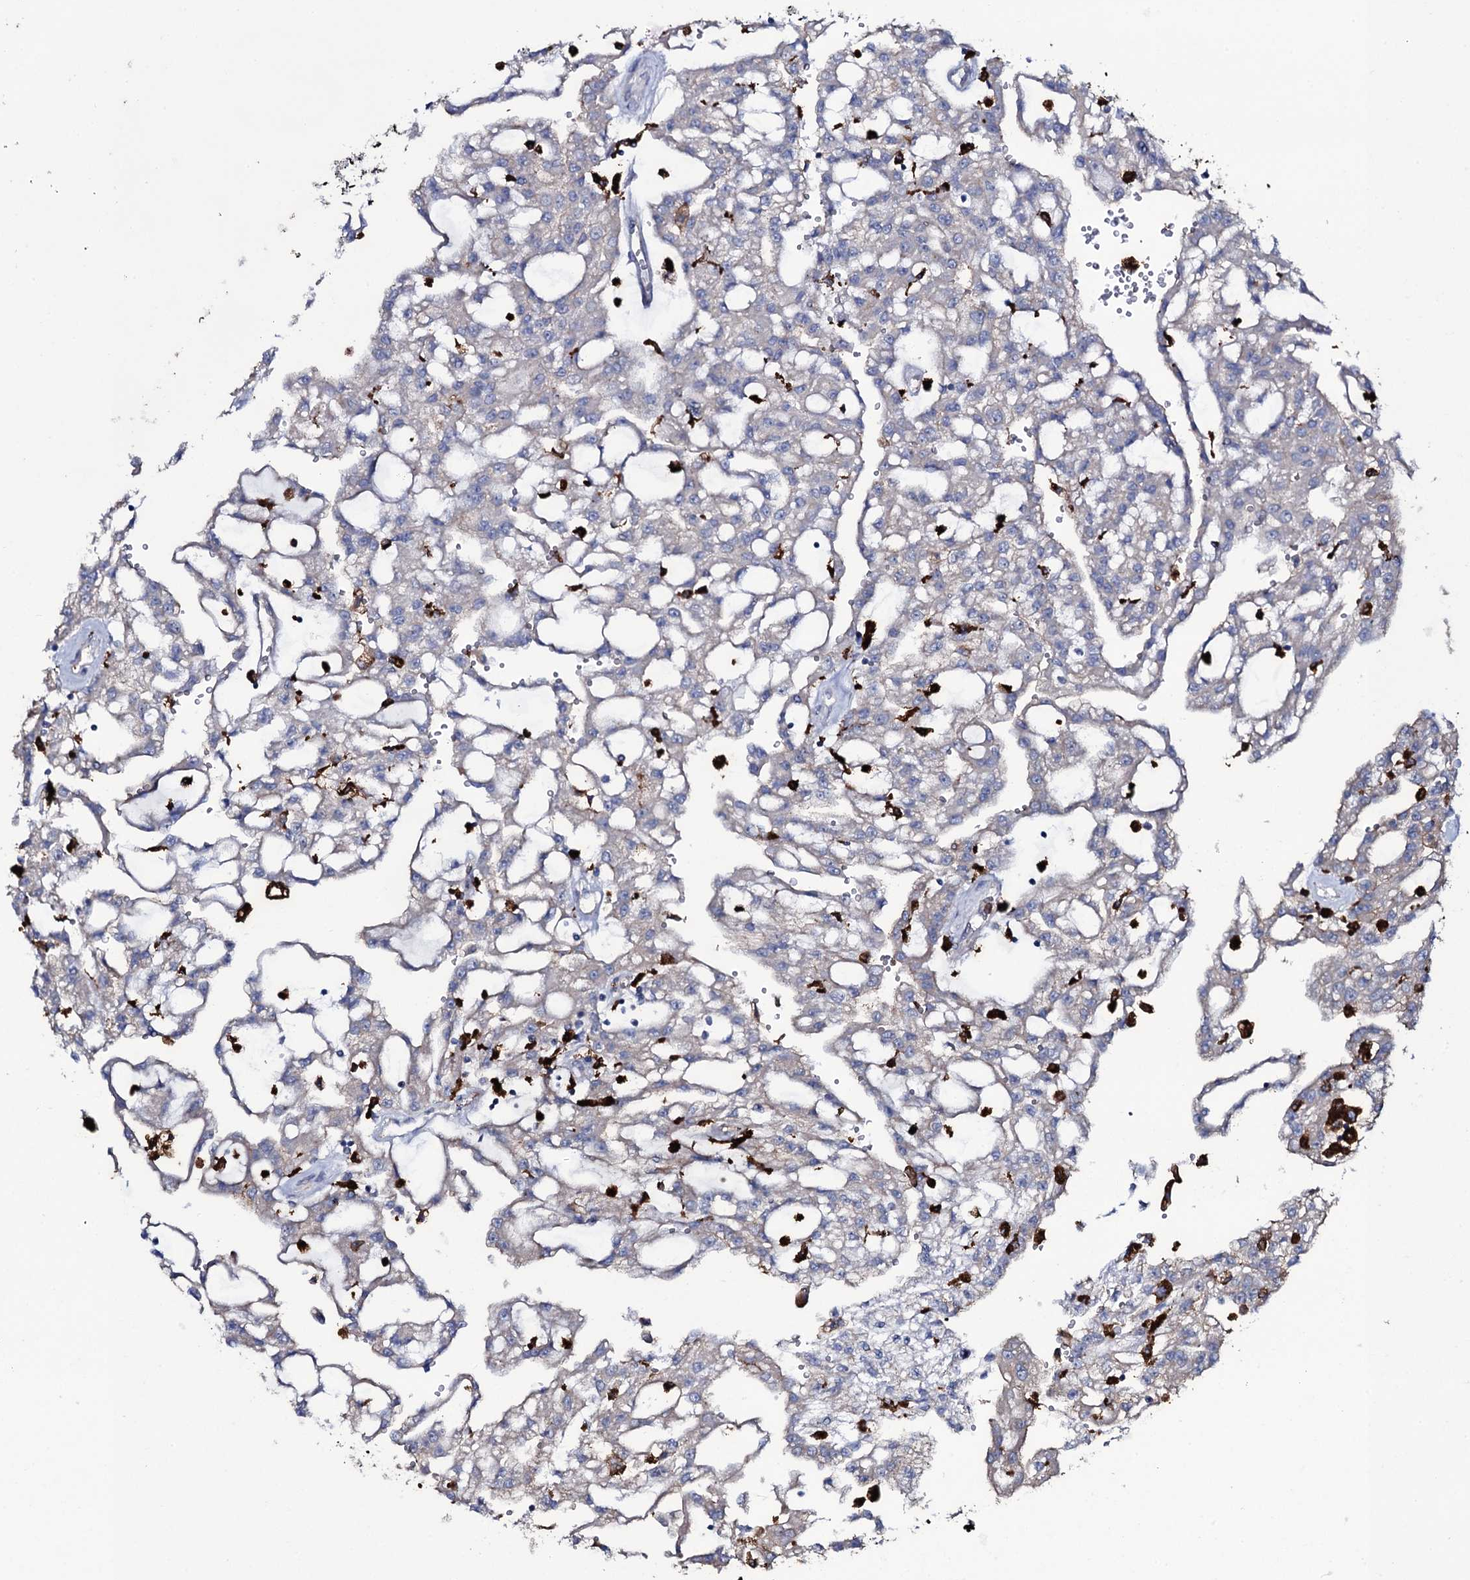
{"staining": {"intensity": "negative", "quantity": "none", "location": "none"}, "tissue": "renal cancer", "cell_type": "Tumor cells", "image_type": "cancer", "snomed": [{"axis": "morphology", "description": "Adenocarcinoma, NOS"}, {"axis": "topography", "description": "Kidney"}], "caption": "The micrograph exhibits no staining of tumor cells in renal adenocarcinoma.", "gene": "OSBPL2", "patient": {"sex": "male", "age": 63}}